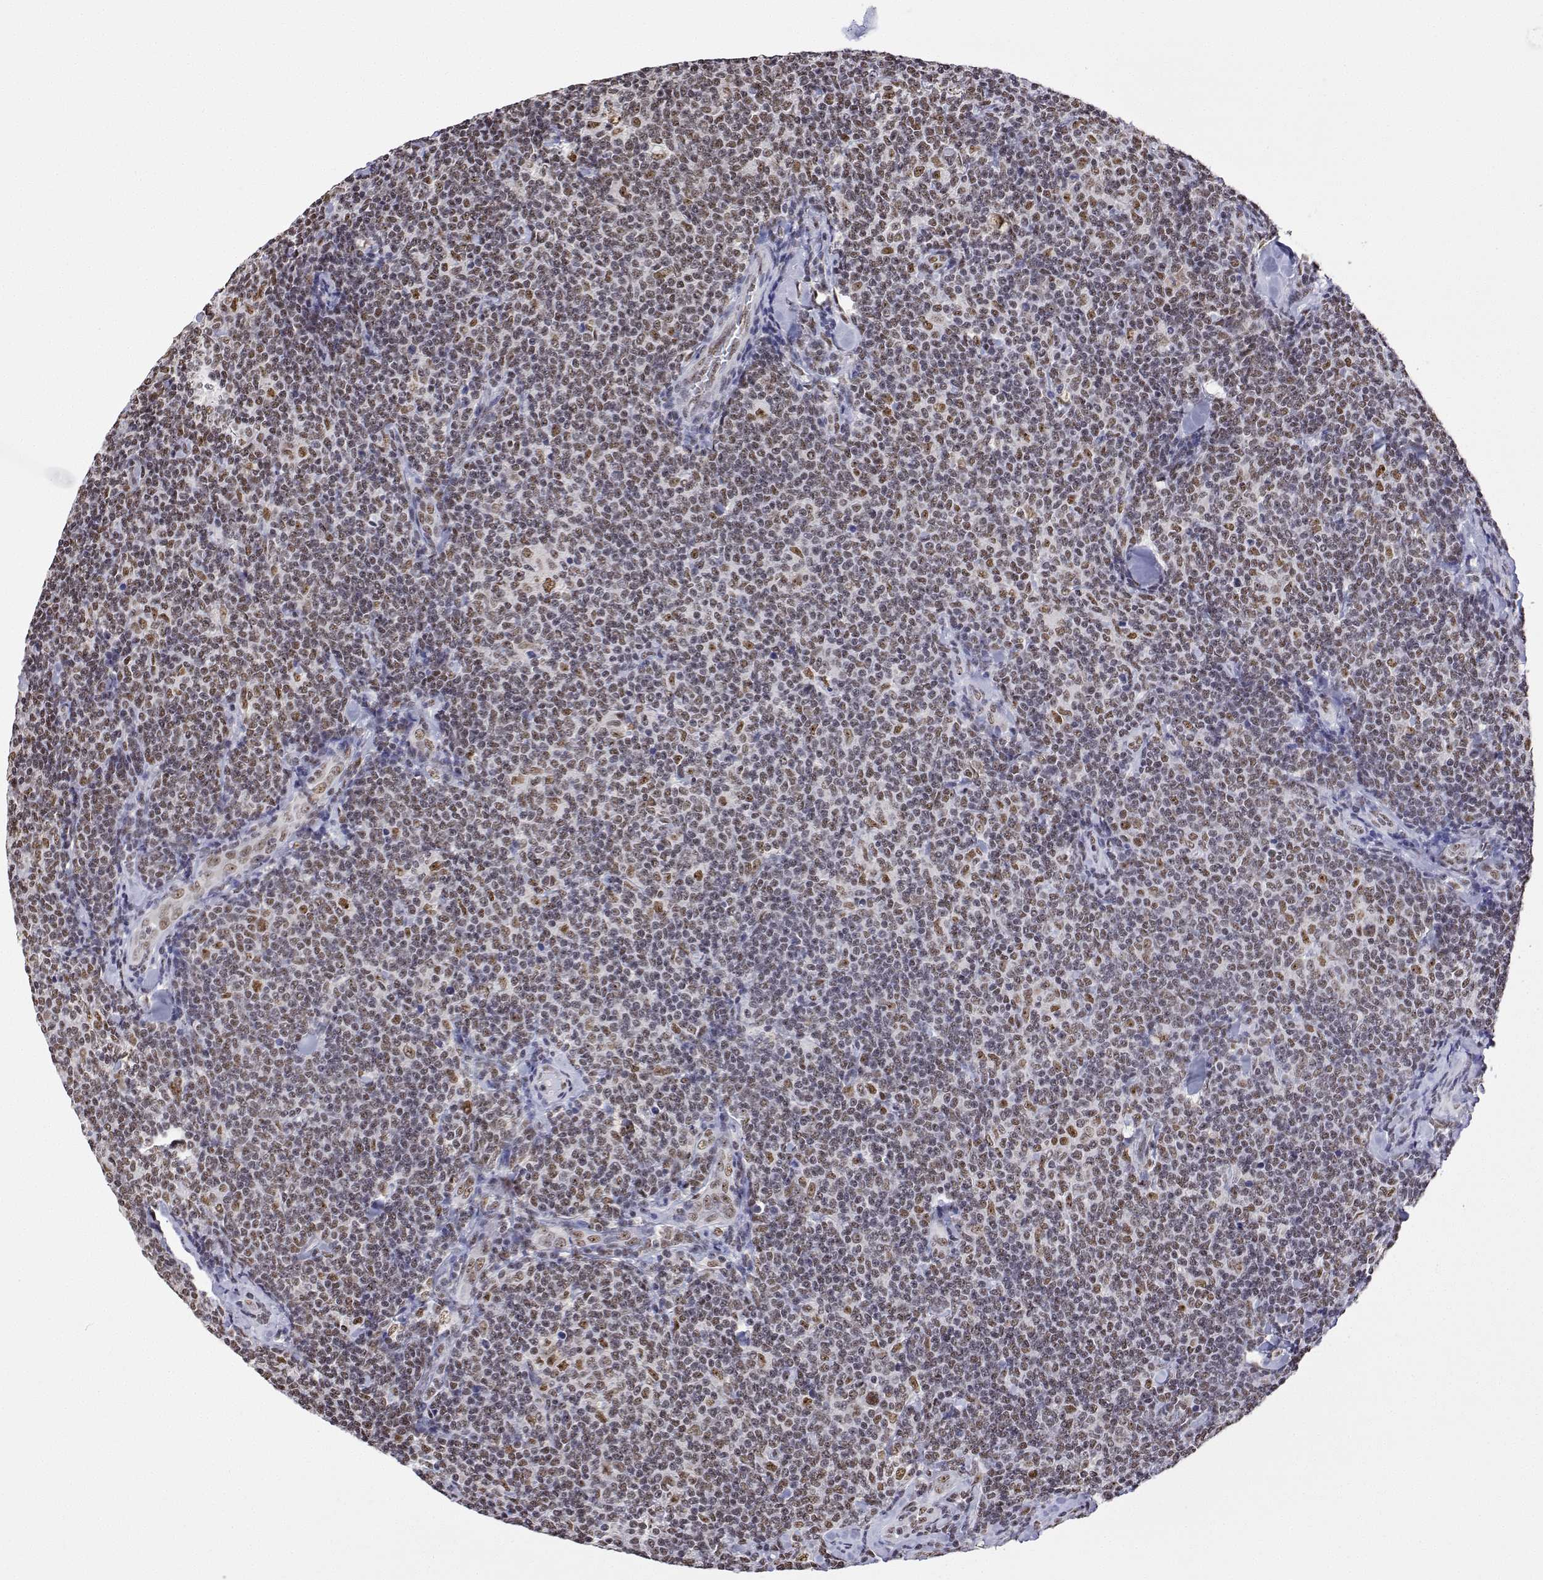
{"staining": {"intensity": "weak", "quantity": "25%-75%", "location": "nuclear"}, "tissue": "lymphoma", "cell_type": "Tumor cells", "image_type": "cancer", "snomed": [{"axis": "morphology", "description": "Malignant lymphoma, non-Hodgkin's type, Low grade"}, {"axis": "topography", "description": "Lymph node"}], "caption": "Protein expression analysis of human lymphoma reveals weak nuclear positivity in about 25%-75% of tumor cells.", "gene": "ADAR", "patient": {"sex": "female", "age": 56}}